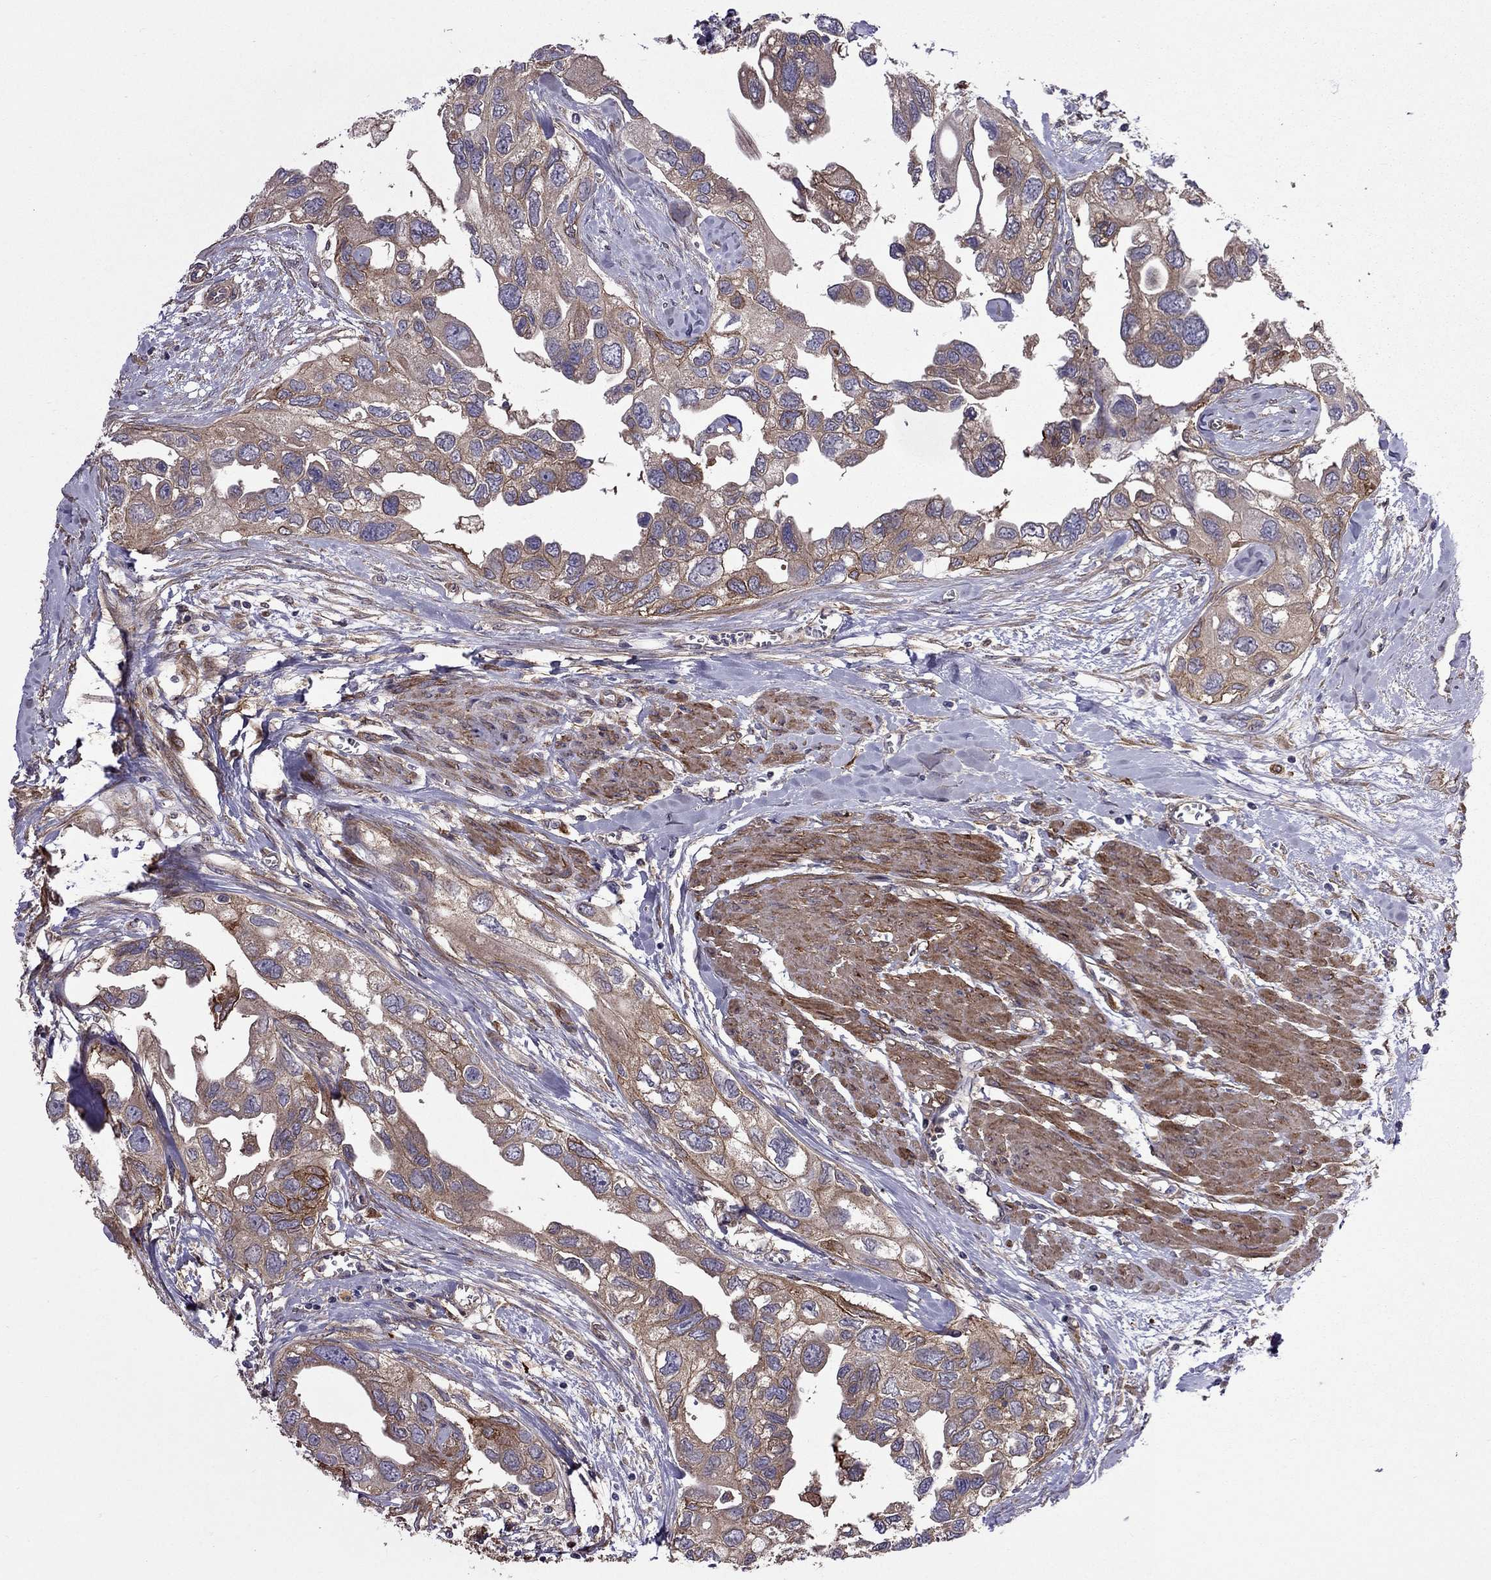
{"staining": {"intensity": "moderate", "quantity": ">75%", "location": "cytoplasmic/membranous"}, "tissue": "urothelial cancer", "cell_type": "Tumor cells", "image_type": "cancer", "snomed": [{"axis": "morphology", "description": "Urothelial carcinoma, High grade"}, {"axis": "topography", "description": "Urinary bladder"}], "caption": "The micrograph exhibits immunohistochemical staining of urothelial cancer. There is moderate cytoplasmic/membranous staining is appreciated in approximately >75% of tumor cells.", "gene": "ITGB1", "patient": {"sex": "male", "age": 59}}